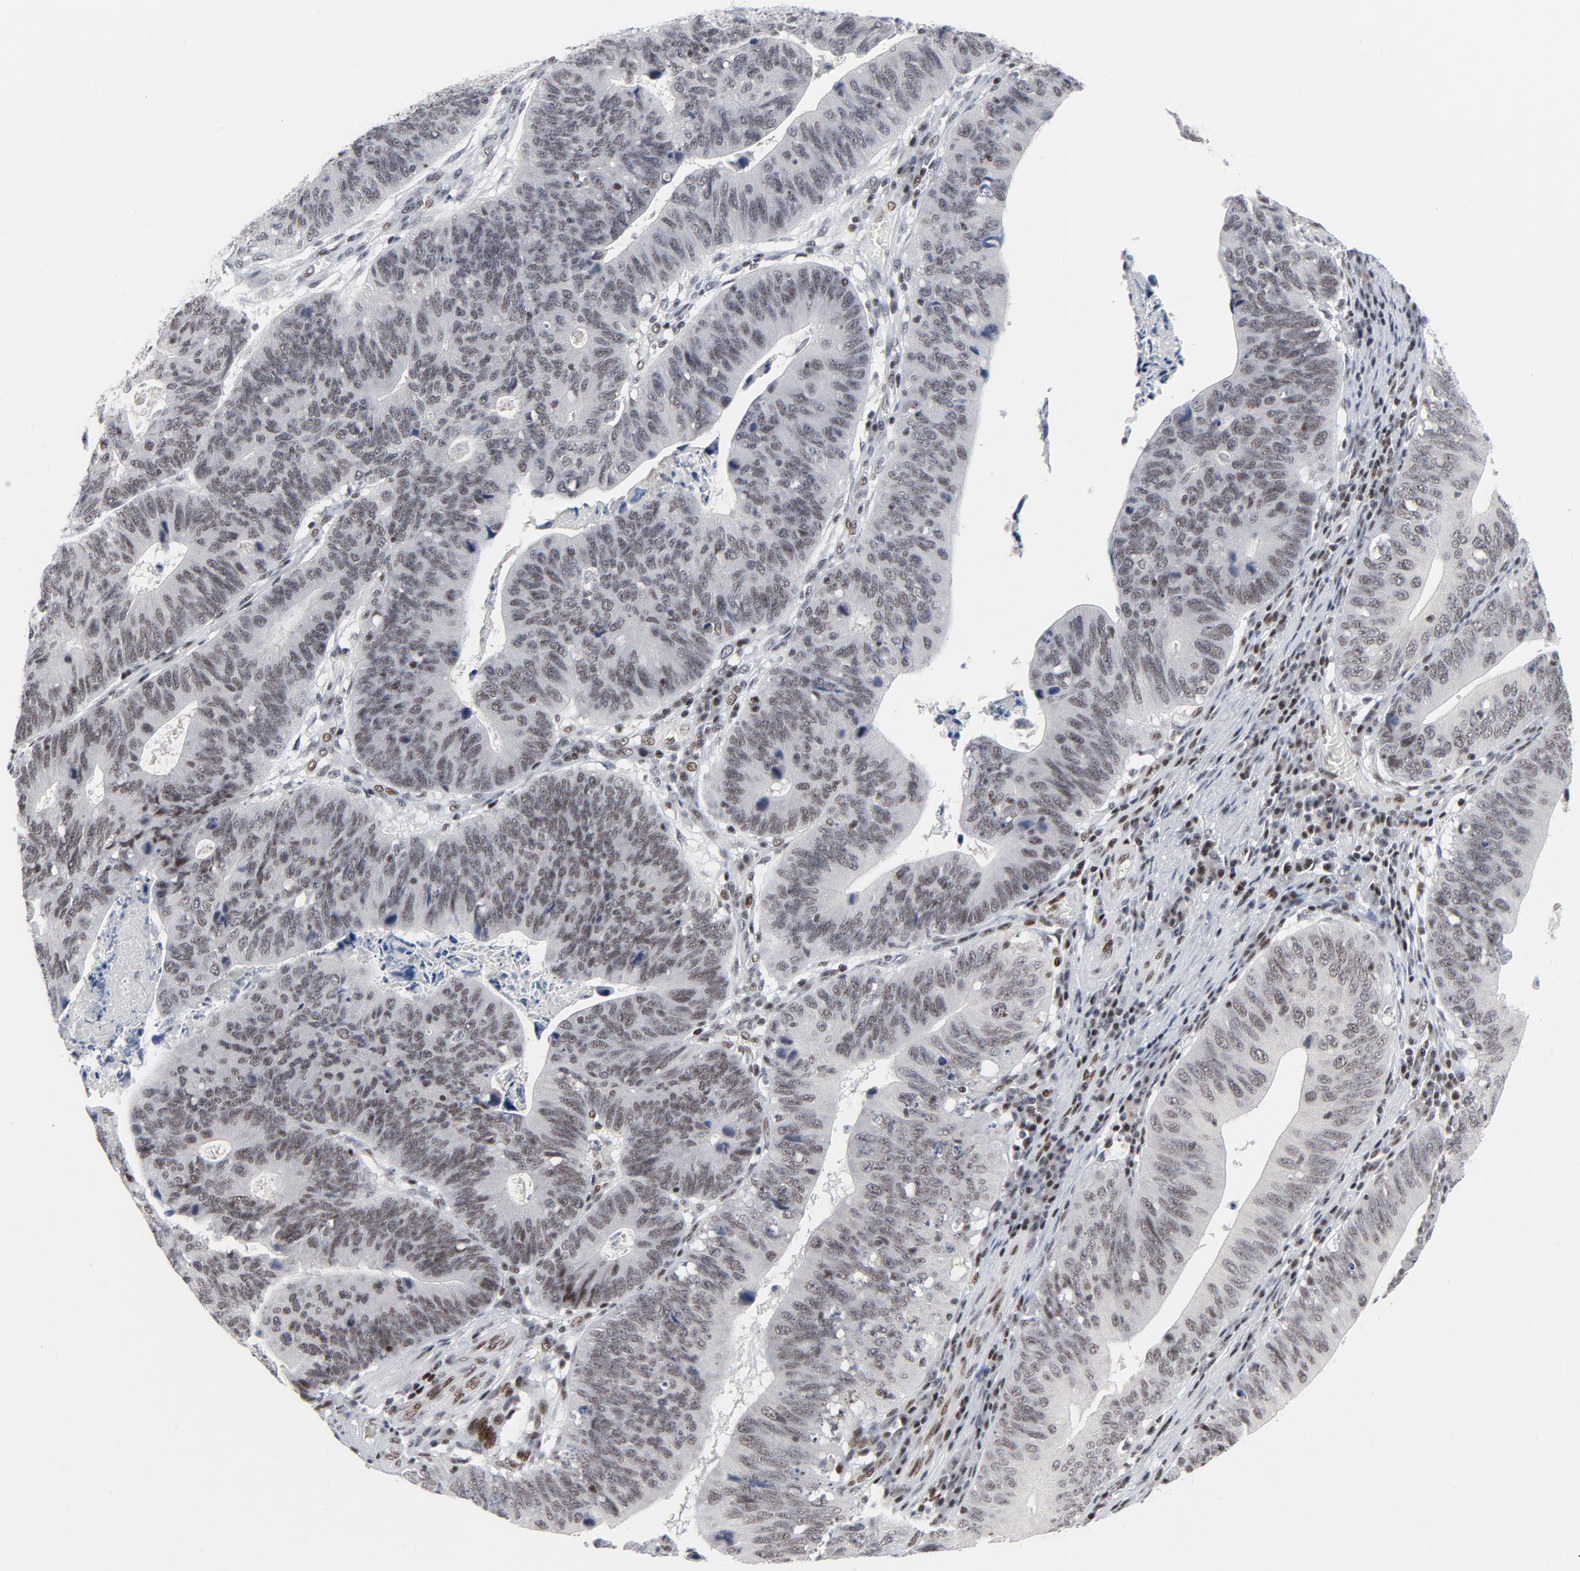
{"staining": {"intensity": "weak", "quantity": ">75%", "location": "nuclear"}, "tissue": "stomach cancer", "cell_type": "Tumor cells", "image_type": "cancer", "snomed": [{"axis": "morphology", "description": "Adenocarcinoma, NOS"}, {"axis": "topography", "description": "Stomach"}], "caption": "High-magnification brightfield microscopy of stomach cancer (adenocarcinoma) stained with DAB (brown) and counterstained with hematoxylin (blue). tumor cells exhibit weak nuclear staining is identified in about>75% of cells. The protein of interest is stained brown, and the nuclei are stained in blue (DAB (3,3'-diaminobenzidine) IHC with brightfield microscopy, high magnification).", "gene": "GABPA", "patient": {"sex": "male", "age": 59}}